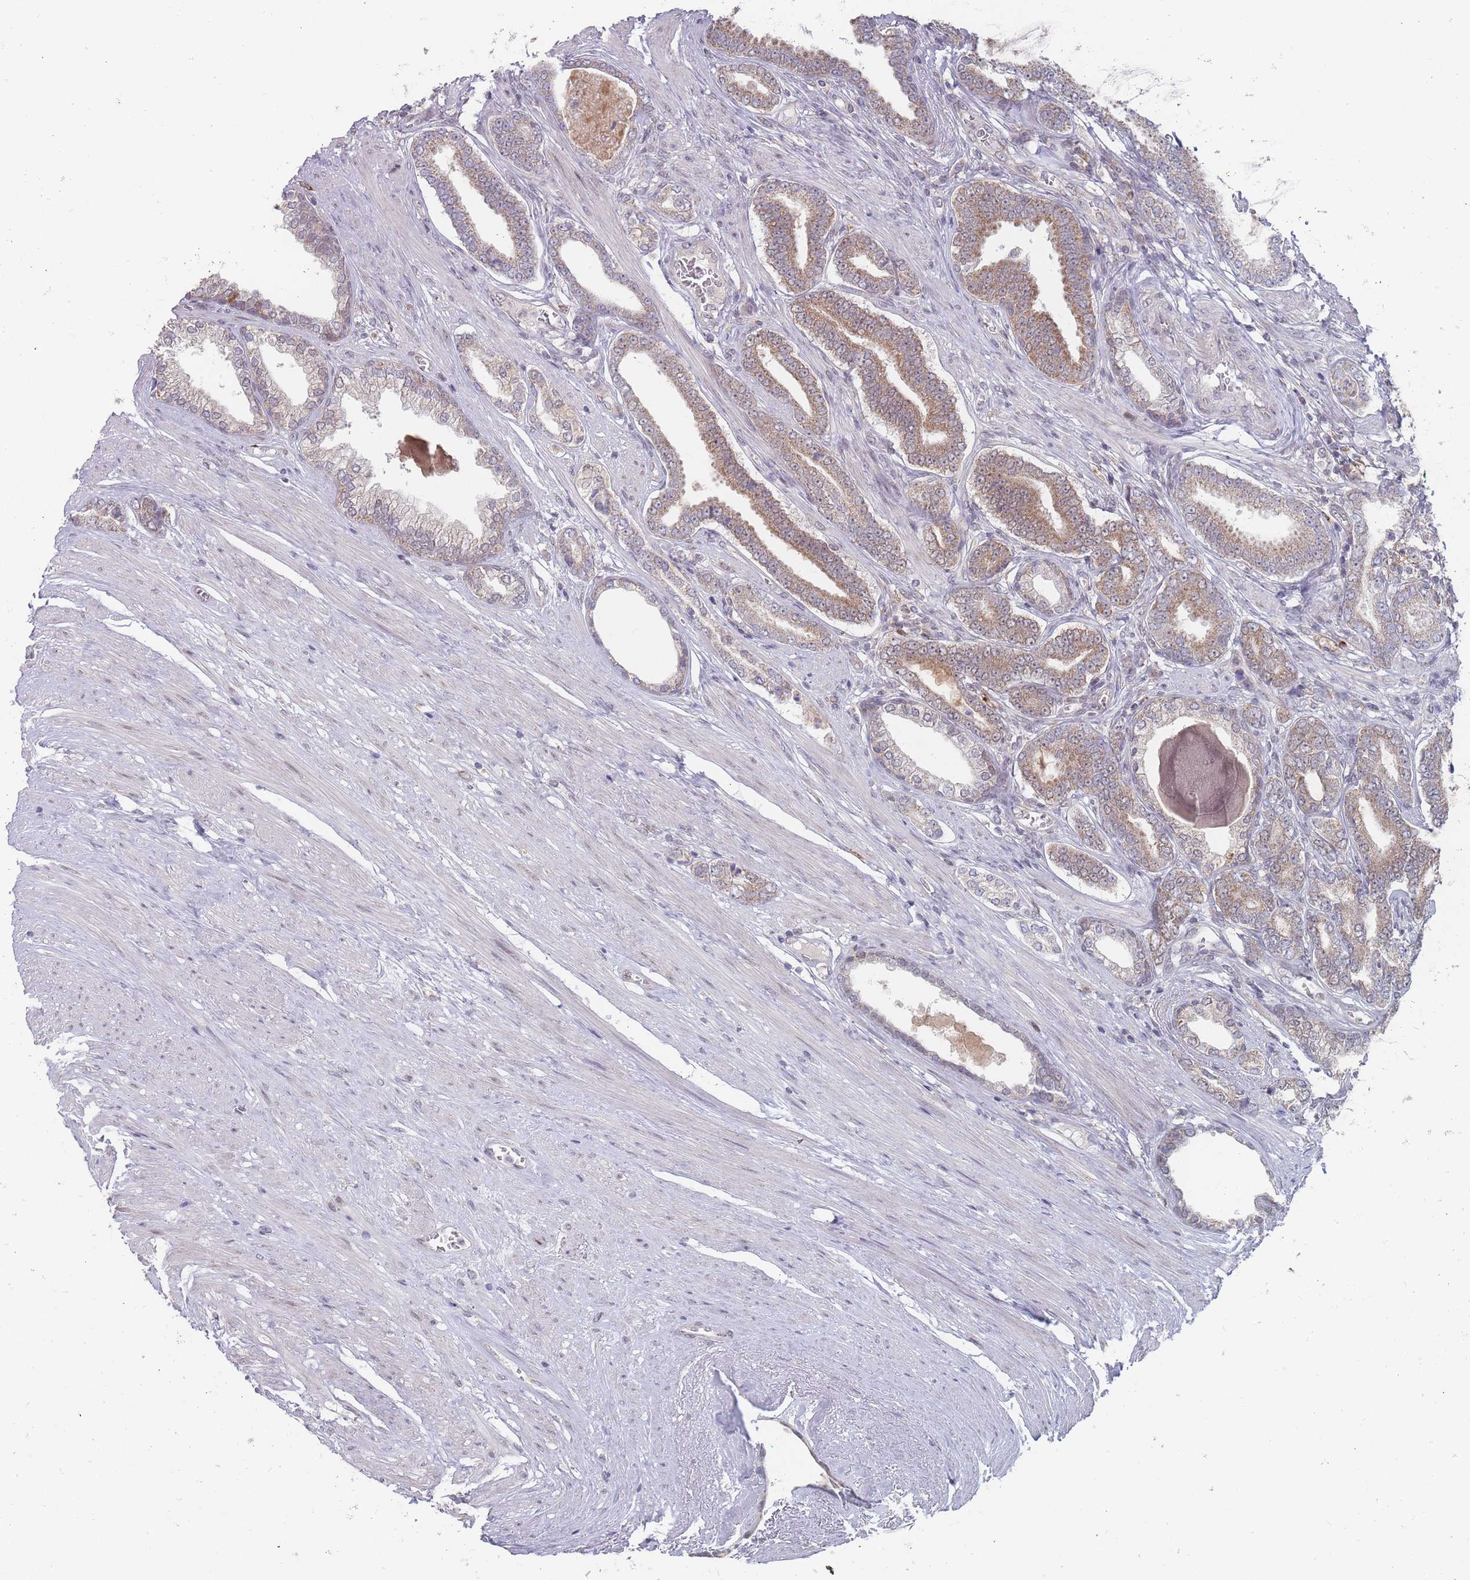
{"staining": {"intensity": "moderate", "quantity": ">75%", "location": "cytoplasmic/membranous"}, "tissue": "prostate cancer", "cell_type": "Tumor cells", "image_type": "cancer", "snomed": [{"axis": "morphology", "description": "Adenocarcinoma, NOS"}, {"axis": "topography", "description": "Prostate and seminal vesicle, NOS"}], "caption": "Human adenocarcinoma (prostate) stained with a brown dye shows moderate cytoplasmic/membranous positive staining in about >75% of tumor cells.", "gene": "PEX7", "patient": {"sex": "male", "age": 76}}